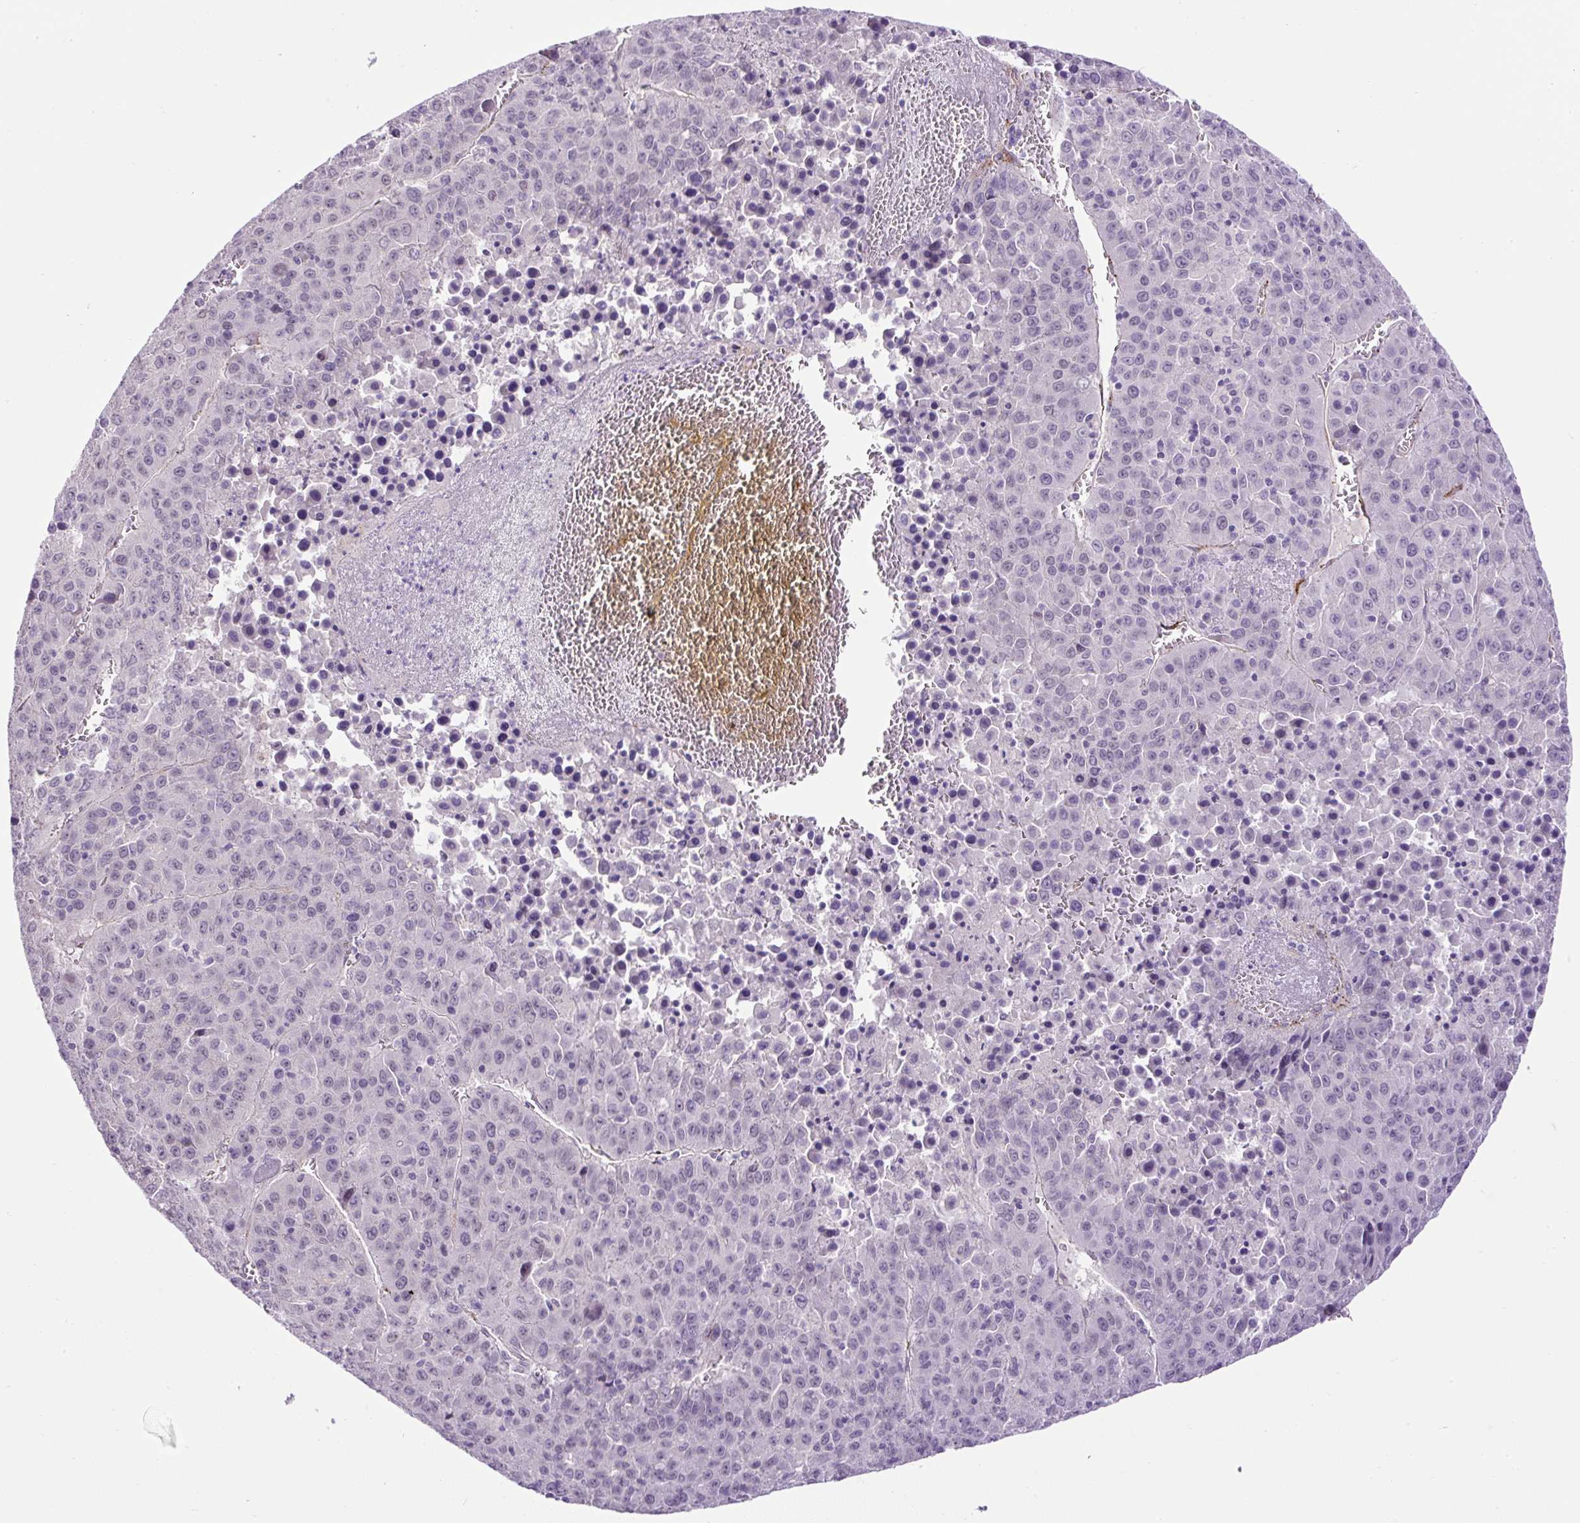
{"staining": {"intensity": "negative", "quantity": "none", "location": "none"}, "tissue": "liver cancer", "cell_type": "Tumor cells", "image_type": "cancer", "snomed": [{"axis": "morphology", "description": "Carcinoma, Hepatocellular, NOS"}, {"axis": "topography", "description": "Liver"}], "caption": "The IHC photomicrograph has no significant expression in tumor cells of liver cancer (hepatocellular carcinoma) tissue.", "gene": "LEFTY2", "patient": {"sex": "female", "age": 53}}